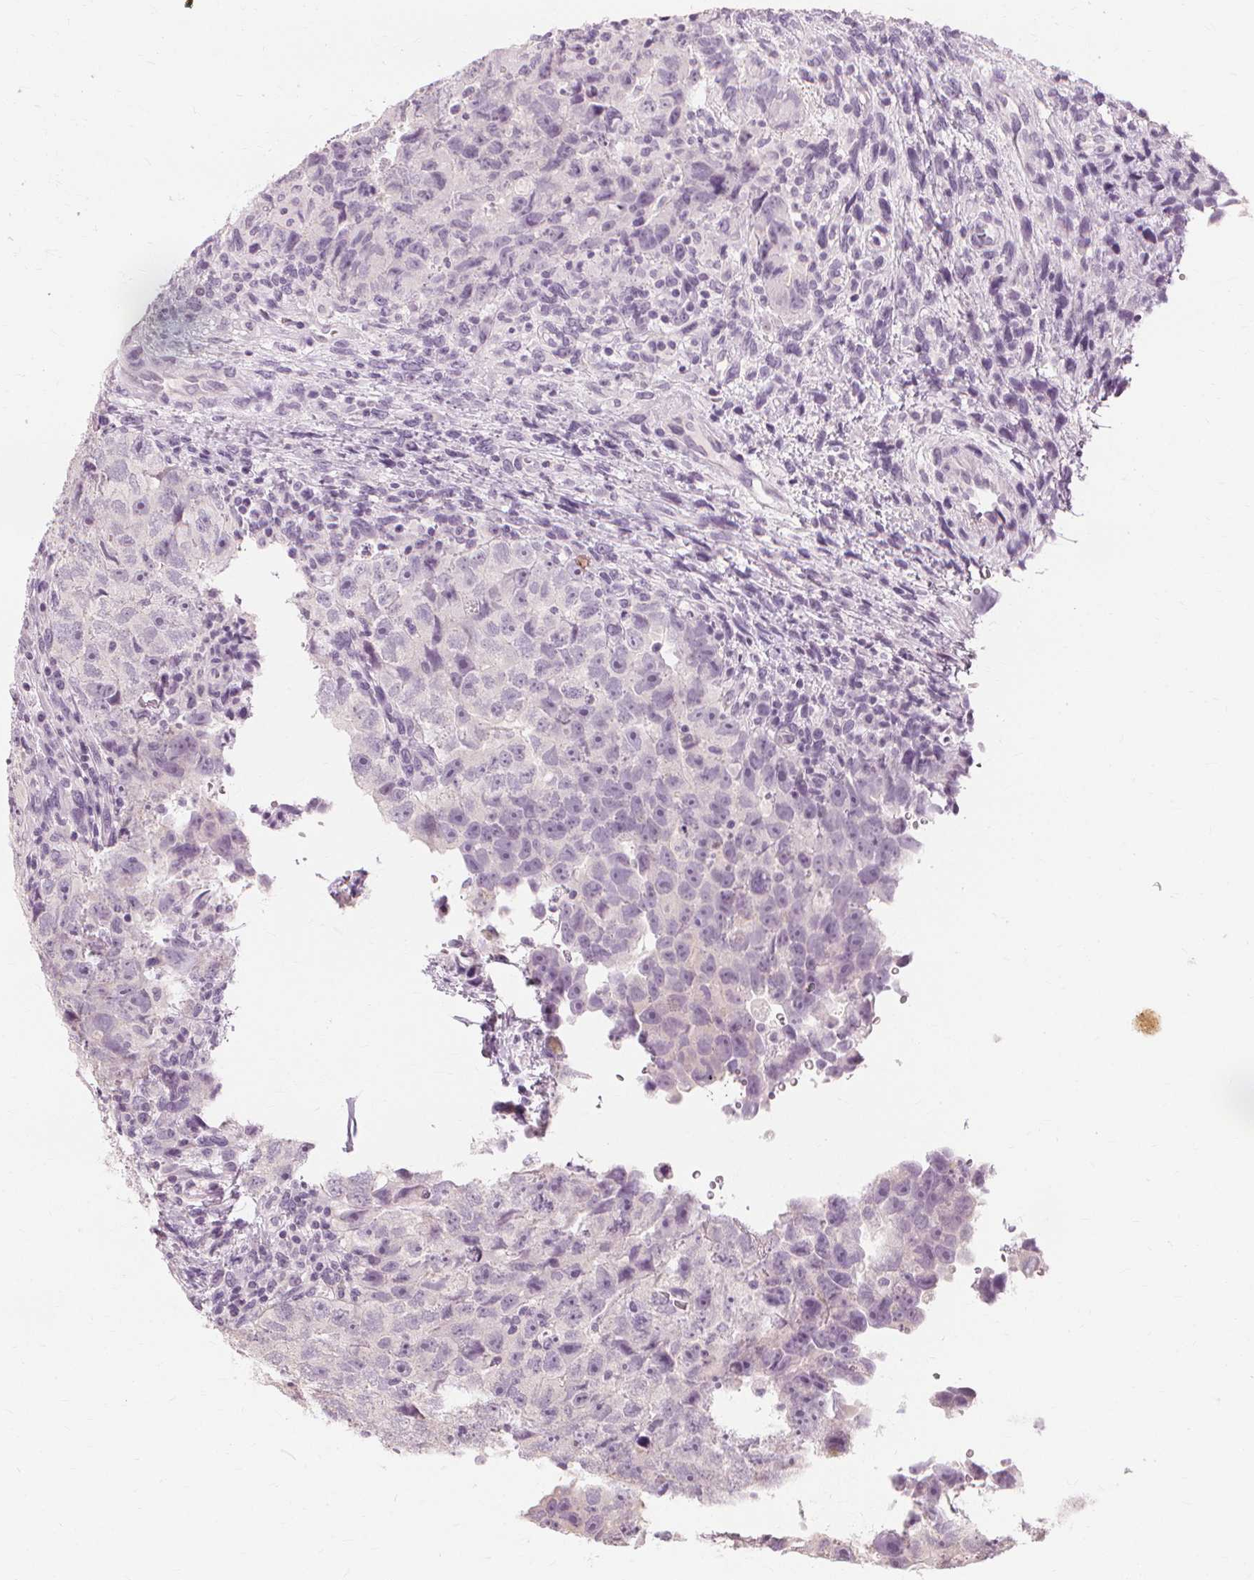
{"staining": {"intensity": "negative", "quantity": "none", "location": "none"}, "tissue": "testis cancer", "cell_type": "Tumor cells", "image_type": "cancer", "snomed": [{"axis": "morphology", "description": "Carcinoma, Embryonal, NOS"}, {"axis": "topography", "description": "Testis"}], "caption": "Tumor cells show no significant protein expression in testis cancer (embryonal carcinoma). (DAB (3,3'-diaminobenzidine) immunohistochemistry (IHC) with hematoxylin counter stain).", "gene": "MUC12", "patient": {"sex": "male", "age": 24}}